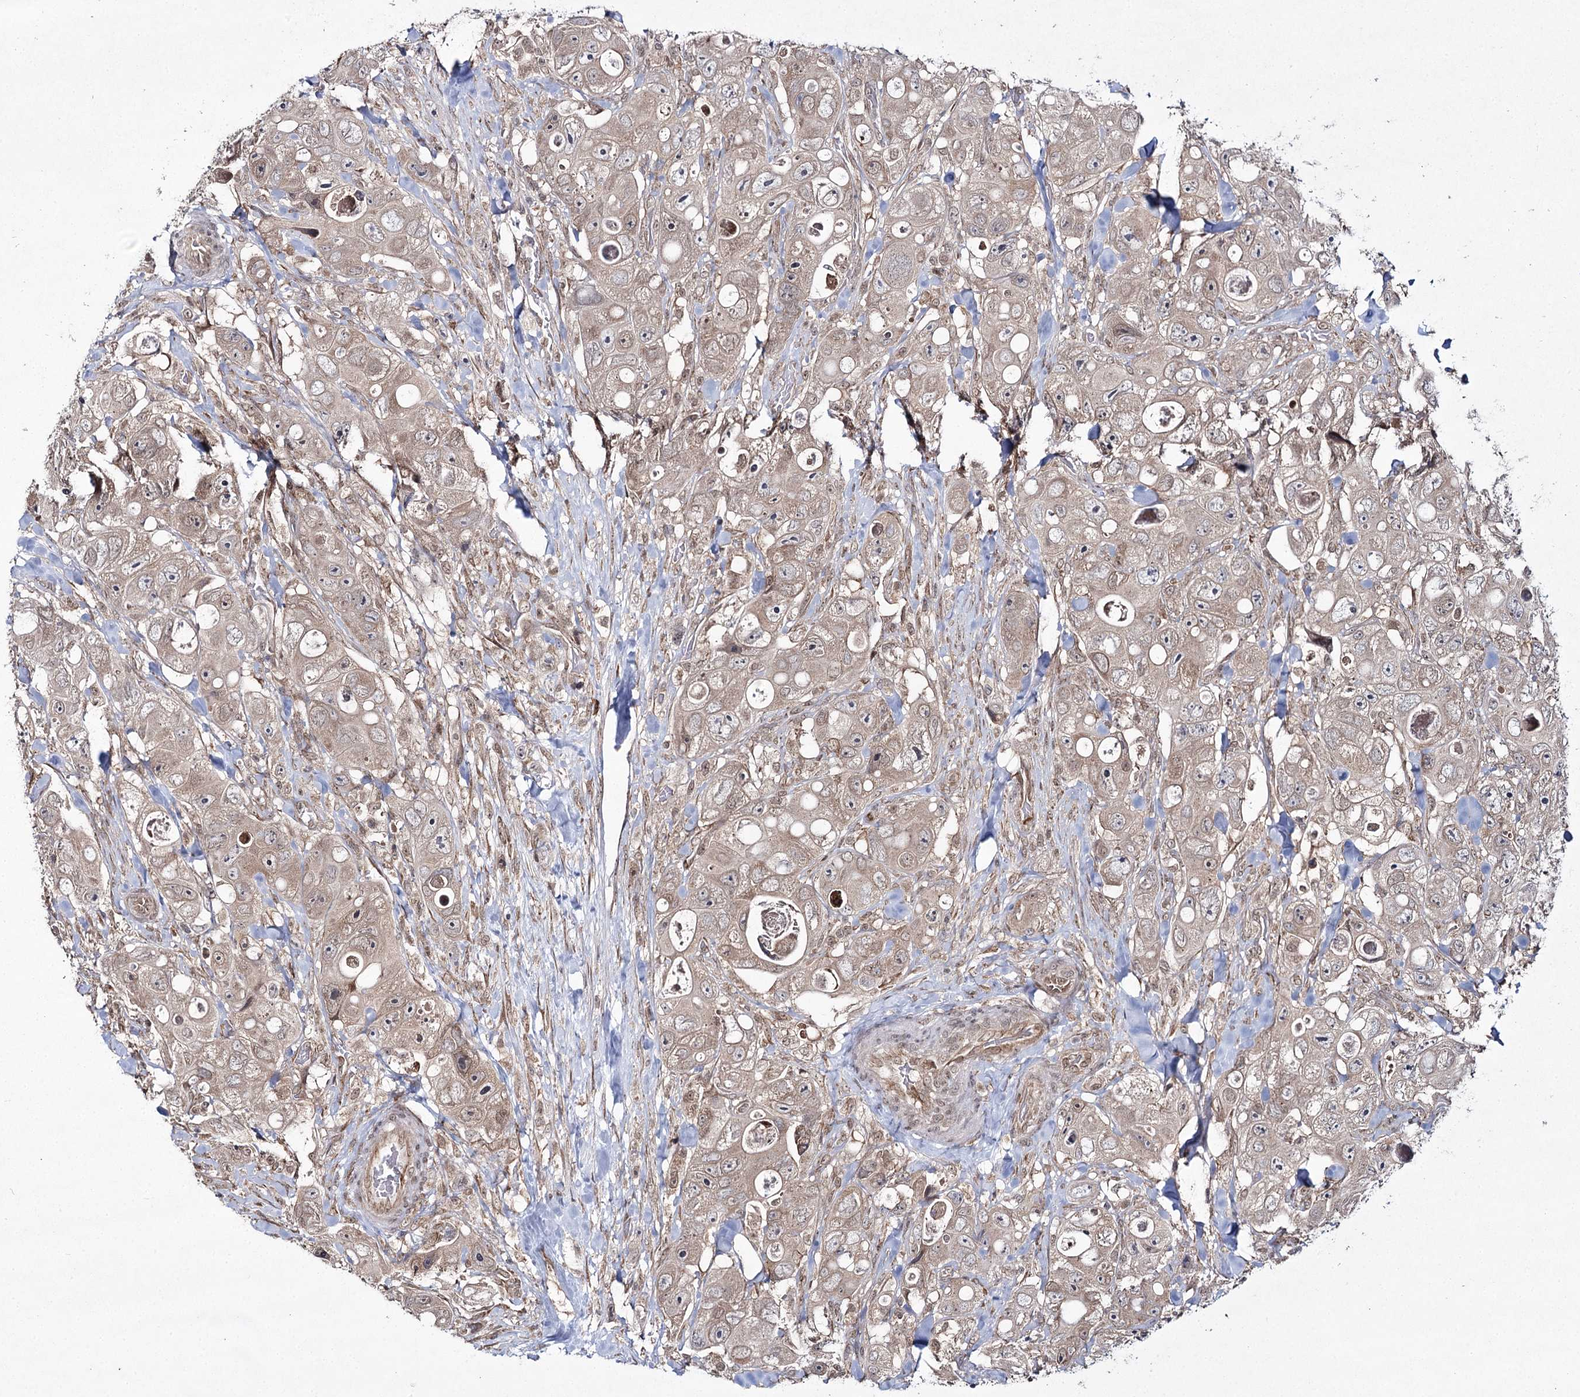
{"staining": {"intensity": "moderate", "quantity": "<25%", "location": "cytoplasmic/membranous,nuclear"}, "tissue": "colorectal cancer", "cell_type": "Tumor cells", "image_type": "cancer", "snomed": [{"axis": "morphology", "description": "Adenocarcinoma, NOS"}, {"axis": "topography", "description": "Colon"}], "caption": "A brown stain labels moderate cytoplasmic/membranous and nuclear expression of a protein in adenocarcinoma (colorectal) tumor cells. (brown staining indicates protein expression, while blue staining denotes nuclei).", "gene": "TRNT1", "patient": {"sex": "female", "age": 46}}